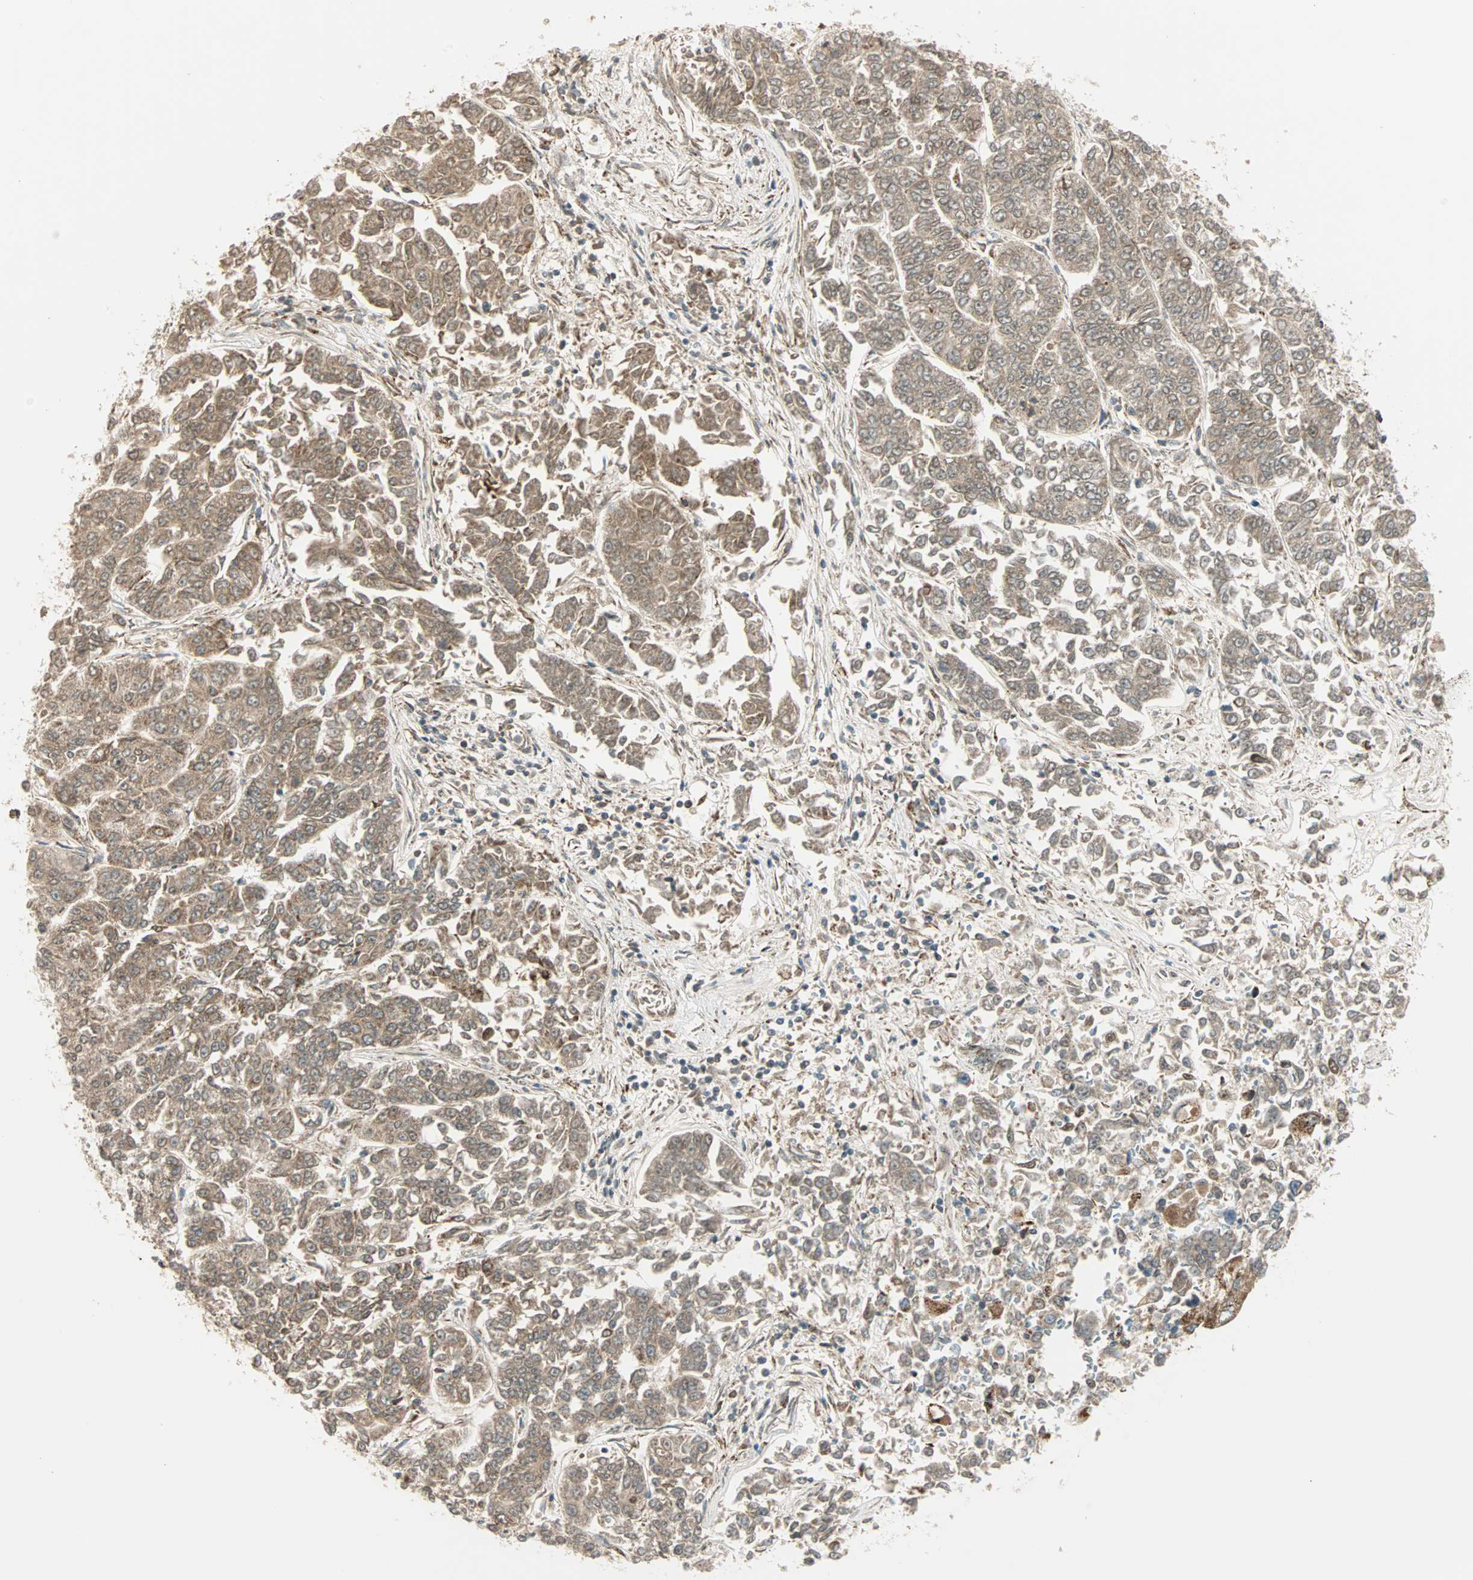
{"staining": {"intensity": "weak", "quantity": ">75%", "location": "cytoplasmic/membranous"}, "tissue": "lung cancer", "cell_type": "Tumor cells", "image_type": "cancer", "snomed": [{"axis": "morphology", "description": "Adenocarcinoma, NOS"}, {"axis": "topography", "description": "Lung"}], "caption": "Brown immunohistochemical staining in adenocarcinoma (lung) shows weak cytoplasmic/membranous positivity in about >75% of tumor cells.", "gene": "SPRY4", "patient": {"sex": "male", "age": 84}}